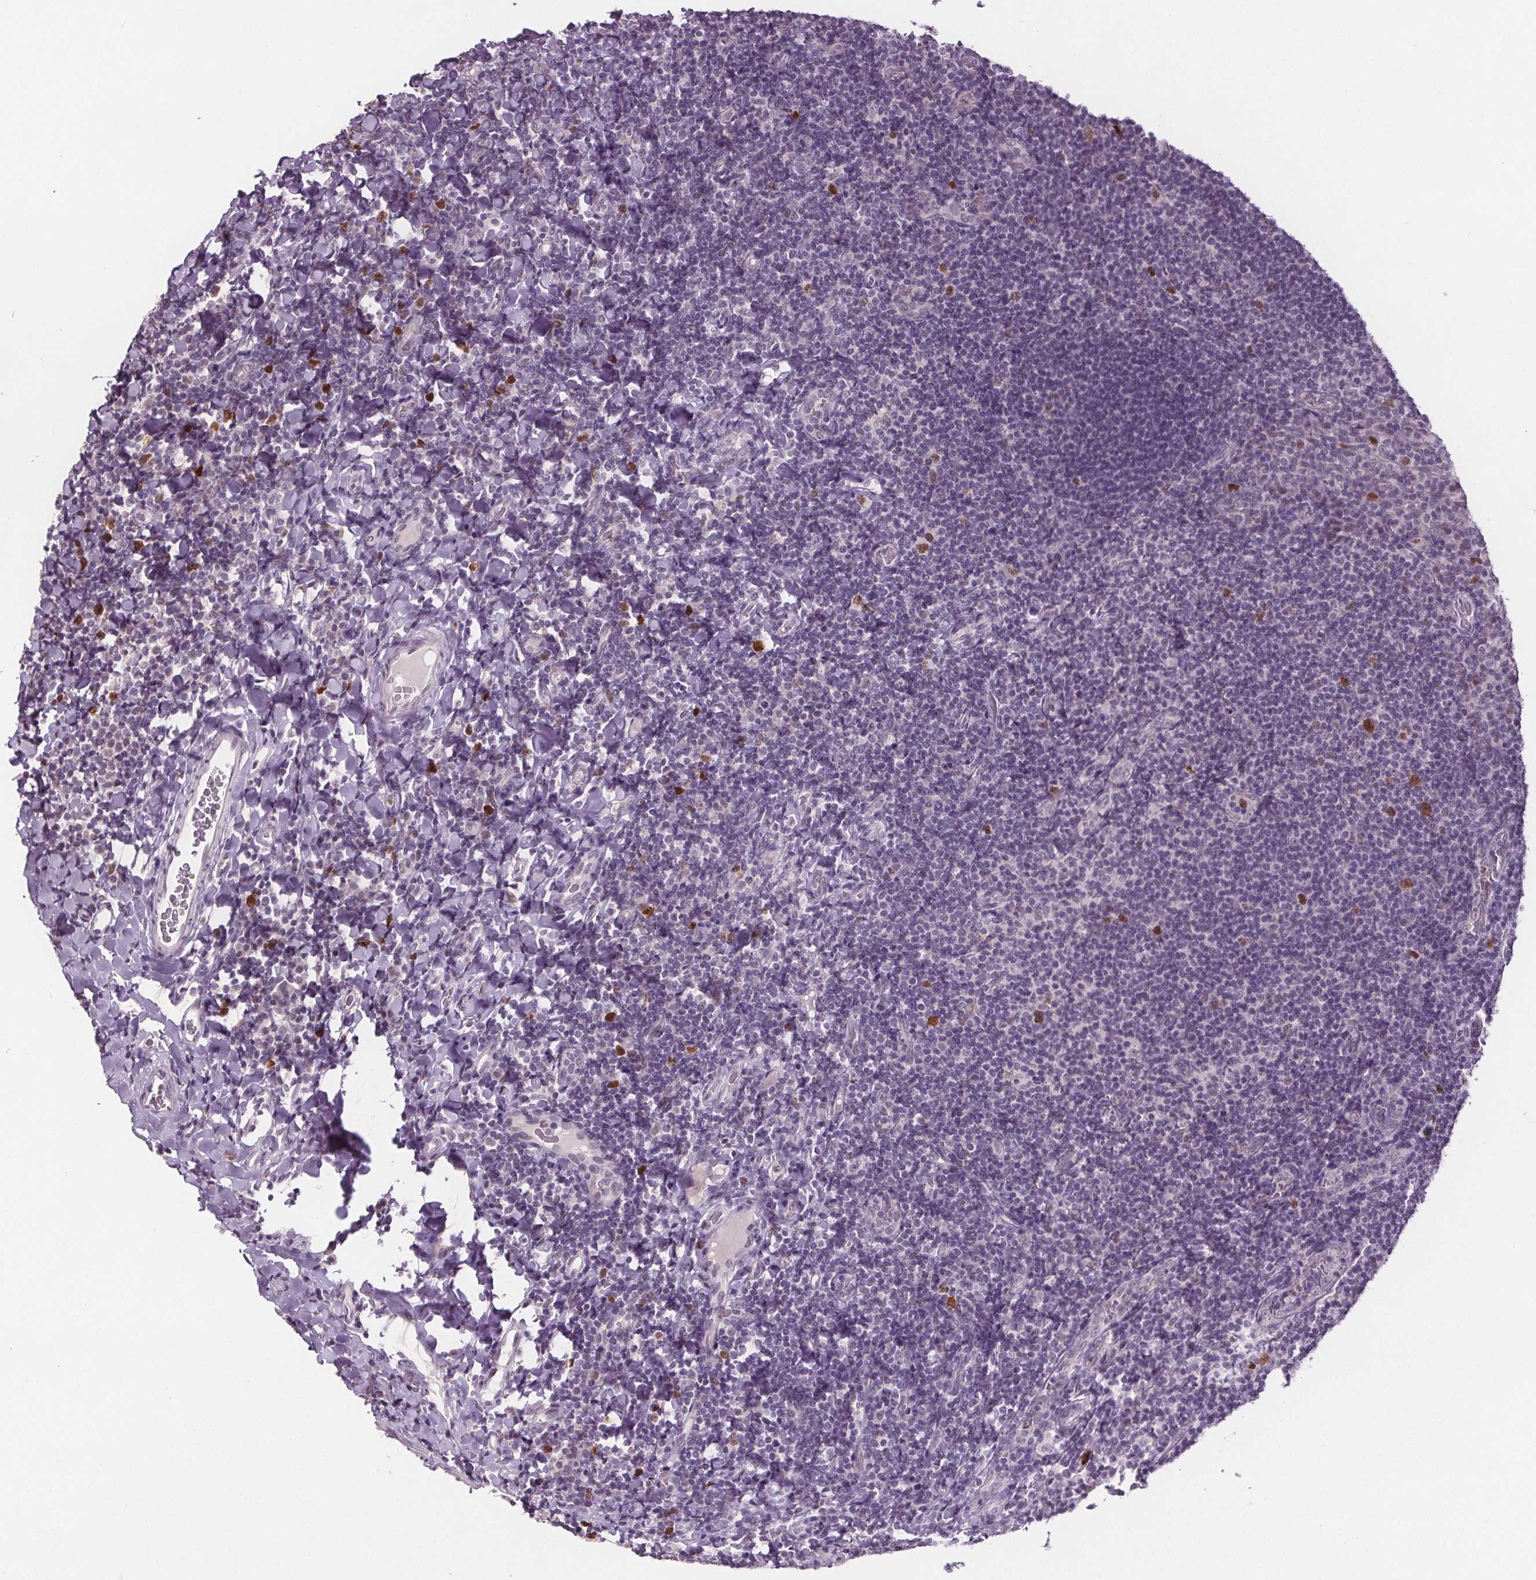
{"staining": {"intensity": "moderate", "quantity": "<25%", "location": "nuclear"}, "tissue": "tonsil", "cell_type": "Germinal center cells", "image_type": "normal", "snomed": [{"axis": "morphology", "description": "Normal tissue, NOS"}, {"axis": "topography", "description": "Tonsil"}], "caption": "This image exhibits immunohistochemistry (IHC) staining of unremarkable tonsil, with low moderate nuclear positivity in approximately <25% of germinal center cells.", "gene": "CENPF", "patient": {"sex": "male", "age": 17}}